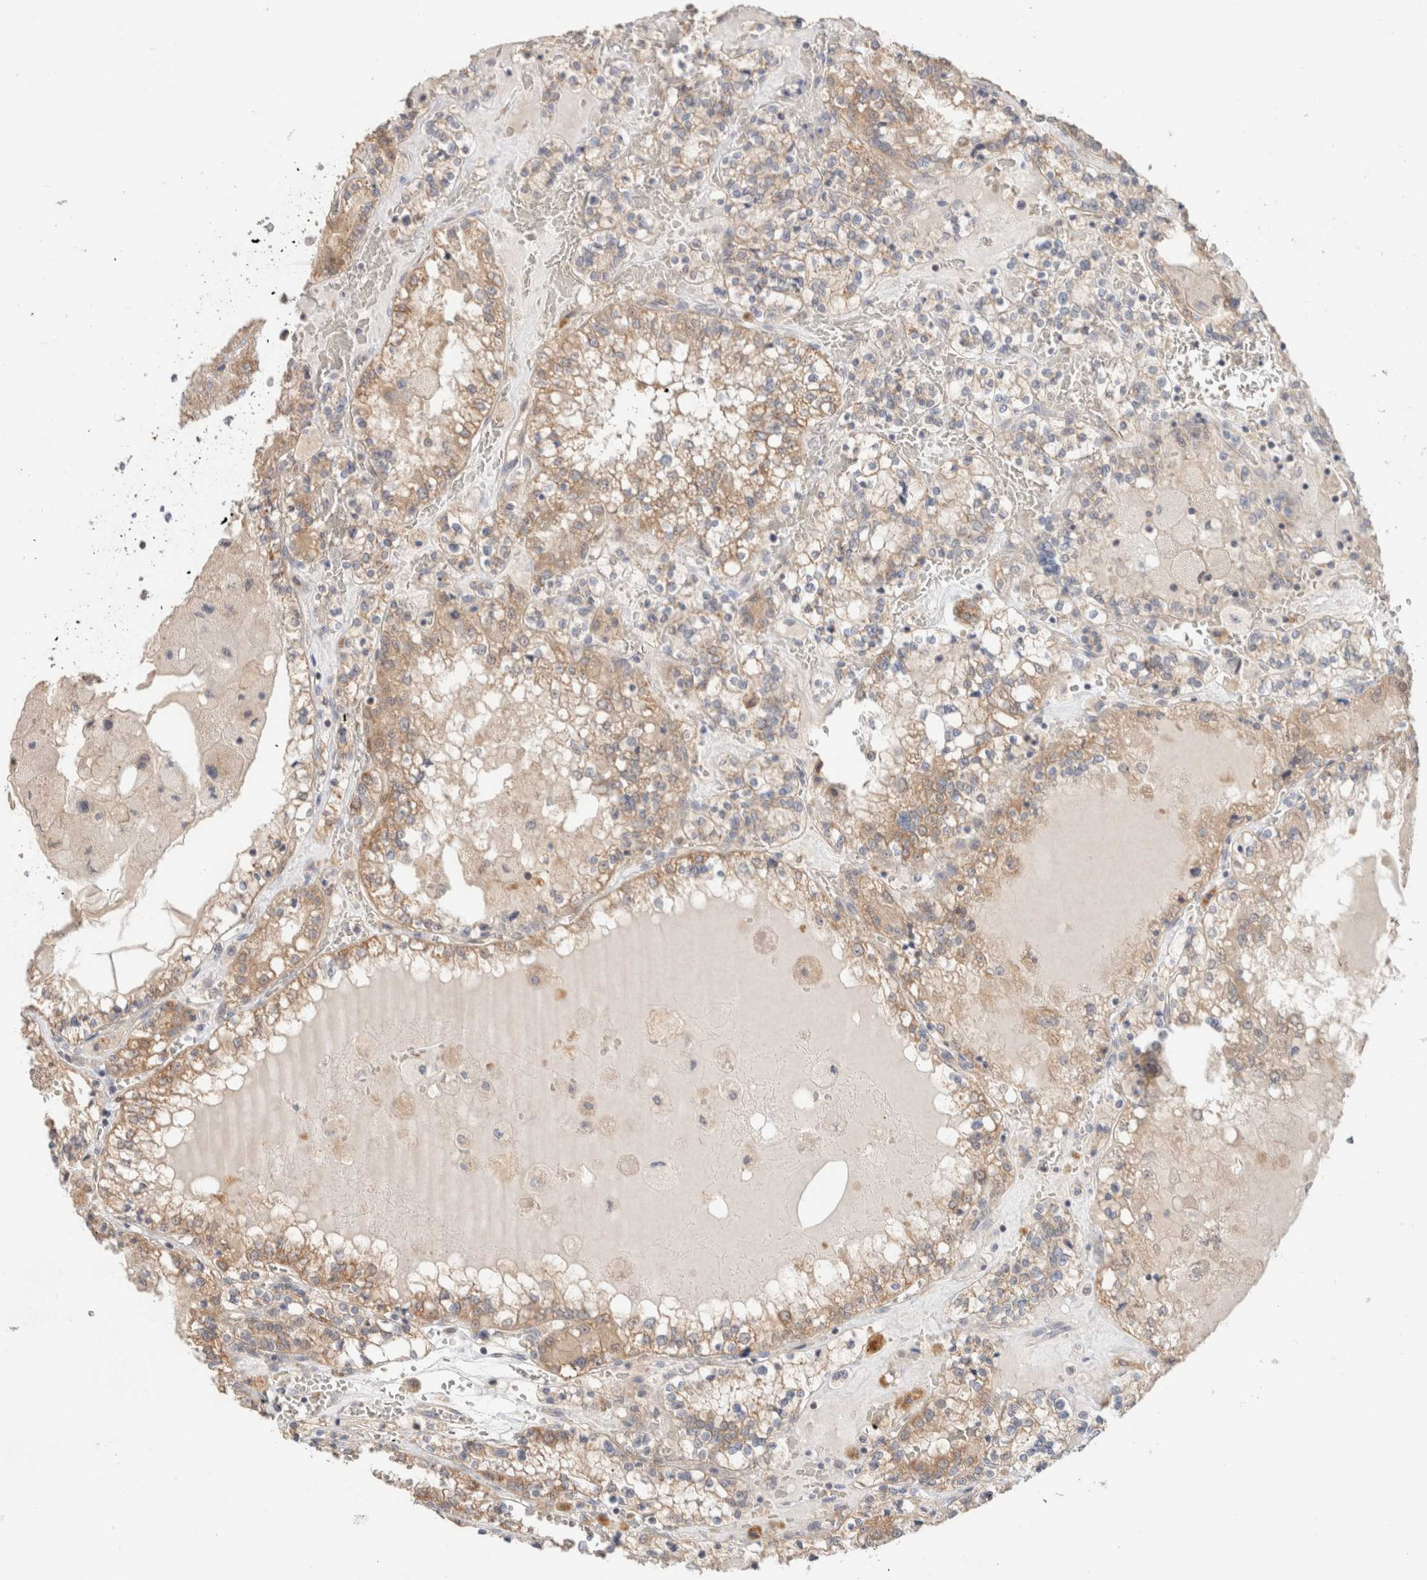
{"staining": {"intensity": "weak", "quantity": ">75%", "location": "cytoplasmic/membranous"}, "tissue": "renal cancer", "cell_type": "Tumor cells", "image_type": "cancer", "snomed": [{"axis": "morphology", "description": "Adenocarcinoma, NOS"}, {"axis": "topography", "description": "Kidney"}], "caption": "A brown stain labels weak cytoplasmic/membranous expression of a protein in renal adenocarcinoma tumor cells. (IHC, brightfield microscopy, high magnification).", "gene": "CA13", "patient": {"sex": "female", "age": 56}}